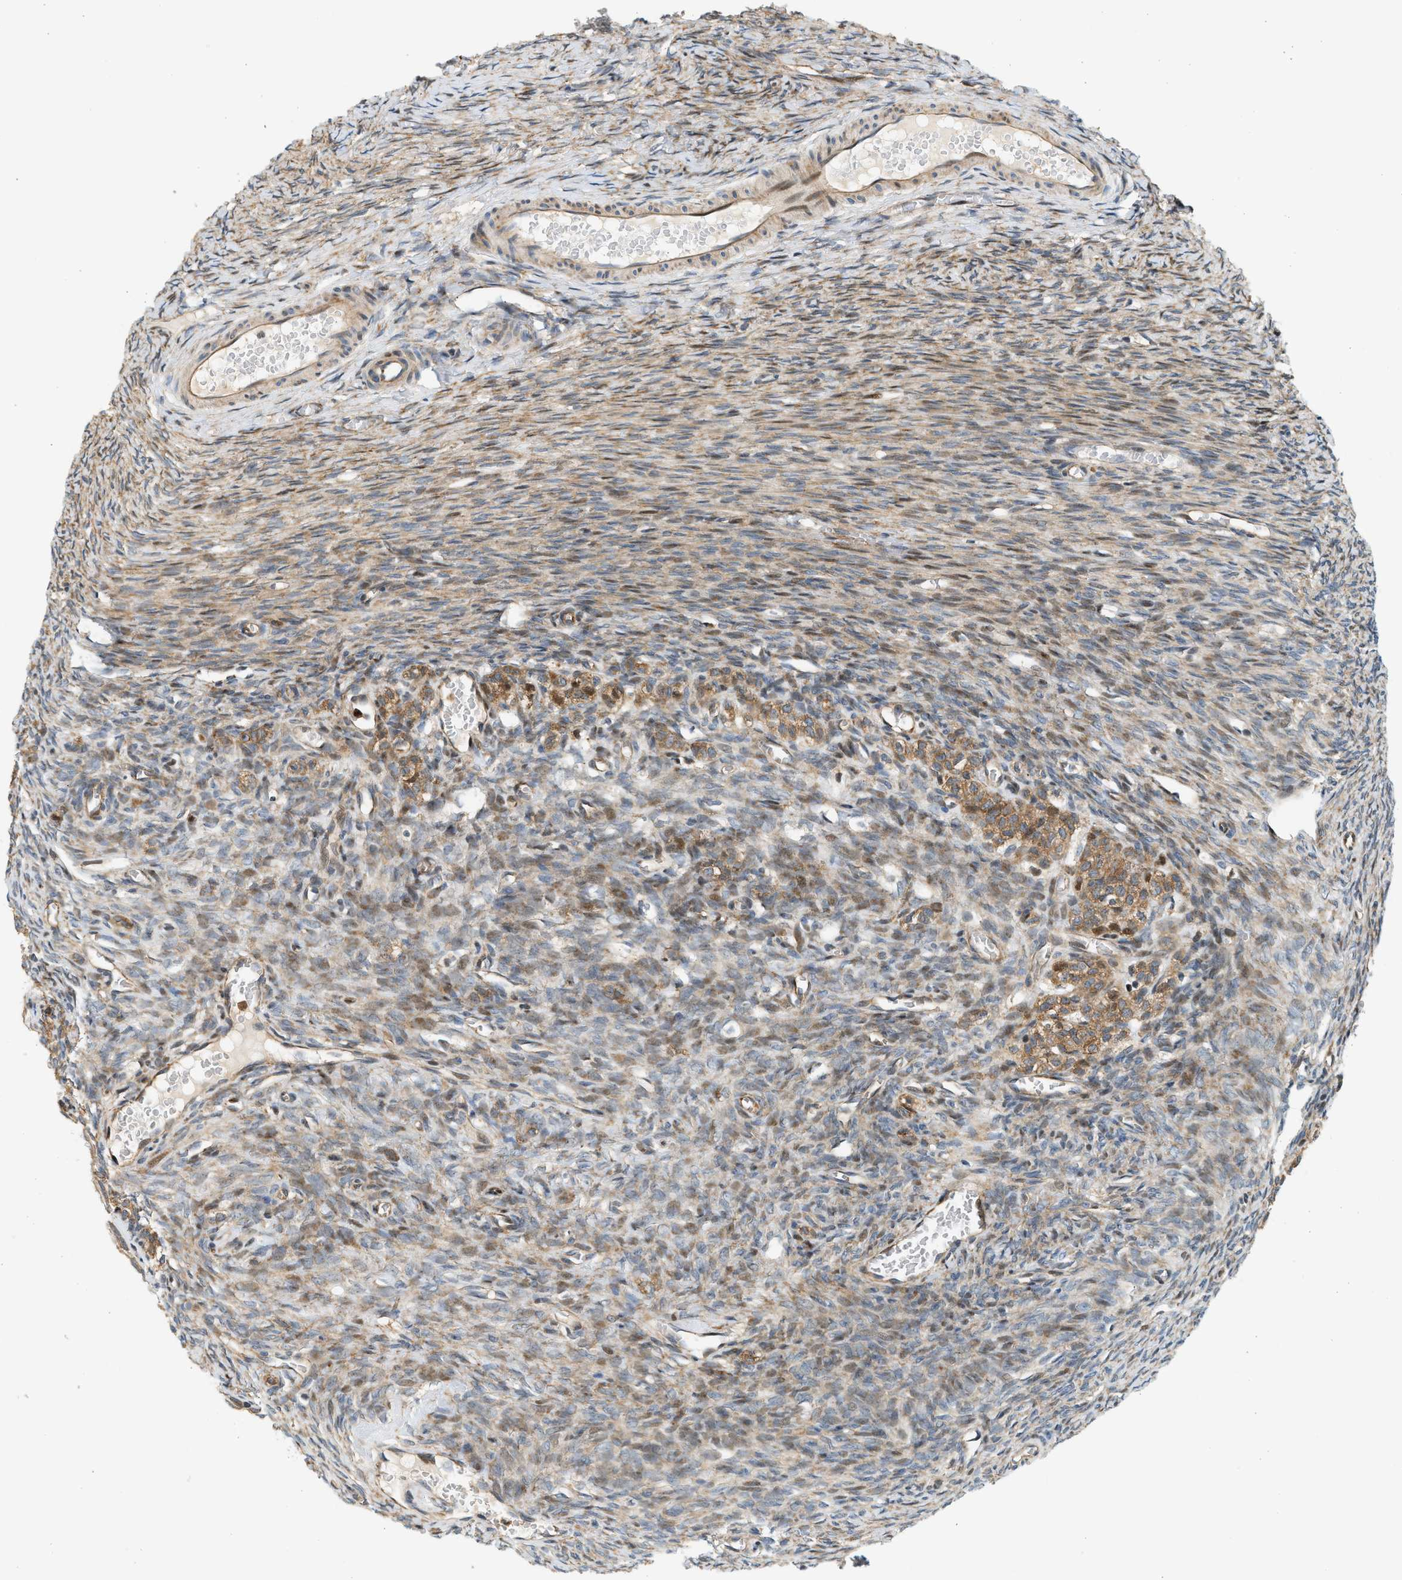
{"staining": {"intensity": "moderate", "quantity": ">75%", "location": "cytoplasmic/membranous"}, "tissue": "ovary", "cell_type": "Follicle cells", "image_type": "normal", "snomed": [{"axis": "morphology", "description": "Normal tissue, NOS"}, {"axis": "topography", "description": "Ovary"}], "caption": "About >75% of follicle cells in benign human ovary exhibit moderate cytoplasmic/membranous protein expression as visualized by brown immunohistochemical staining.", "gene": "NRSN2", "patient": {"sex": "female", "age": 27}}